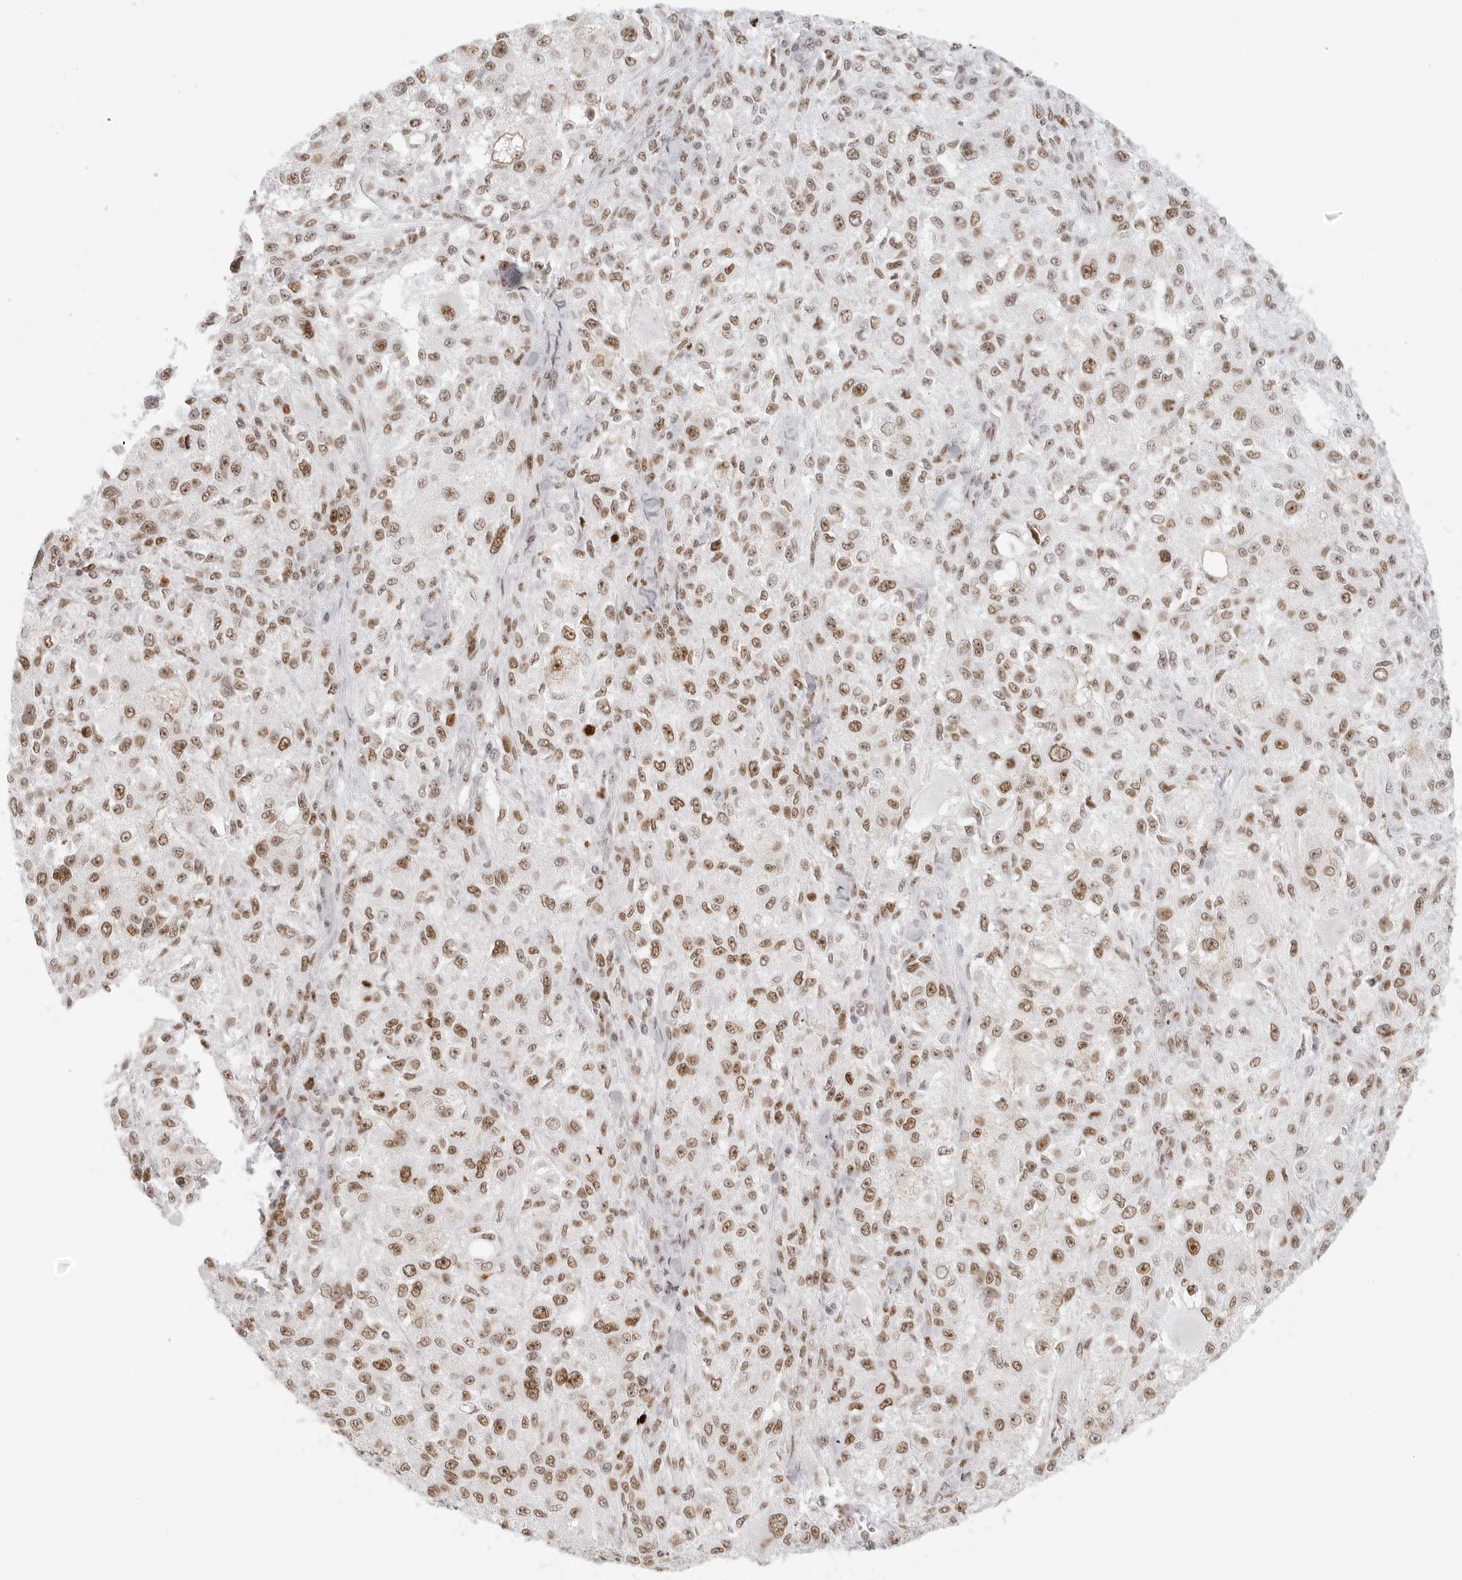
{"staining": {"intensity": "moderate", "quantity": ">75%", "location": "nuclear"}, "tissue": "melanoma", "cell_type": "Tumor cells", "image_type": "cancer", "snomed": [{"axis": "morphology", "description": "Necrosis, NOS"}, {"axis": "morphology", "description": "Malignant melanoma, NOS"}, {"axis": "topography", "description": "Skin"}], "caption": "Human melanoma stained for a protein (brown) displays moderate nuclear positive expression in approximately >75% of tumor cells.", "gene": "RCC1", "patient": {"sex": "female", "age": 87}}